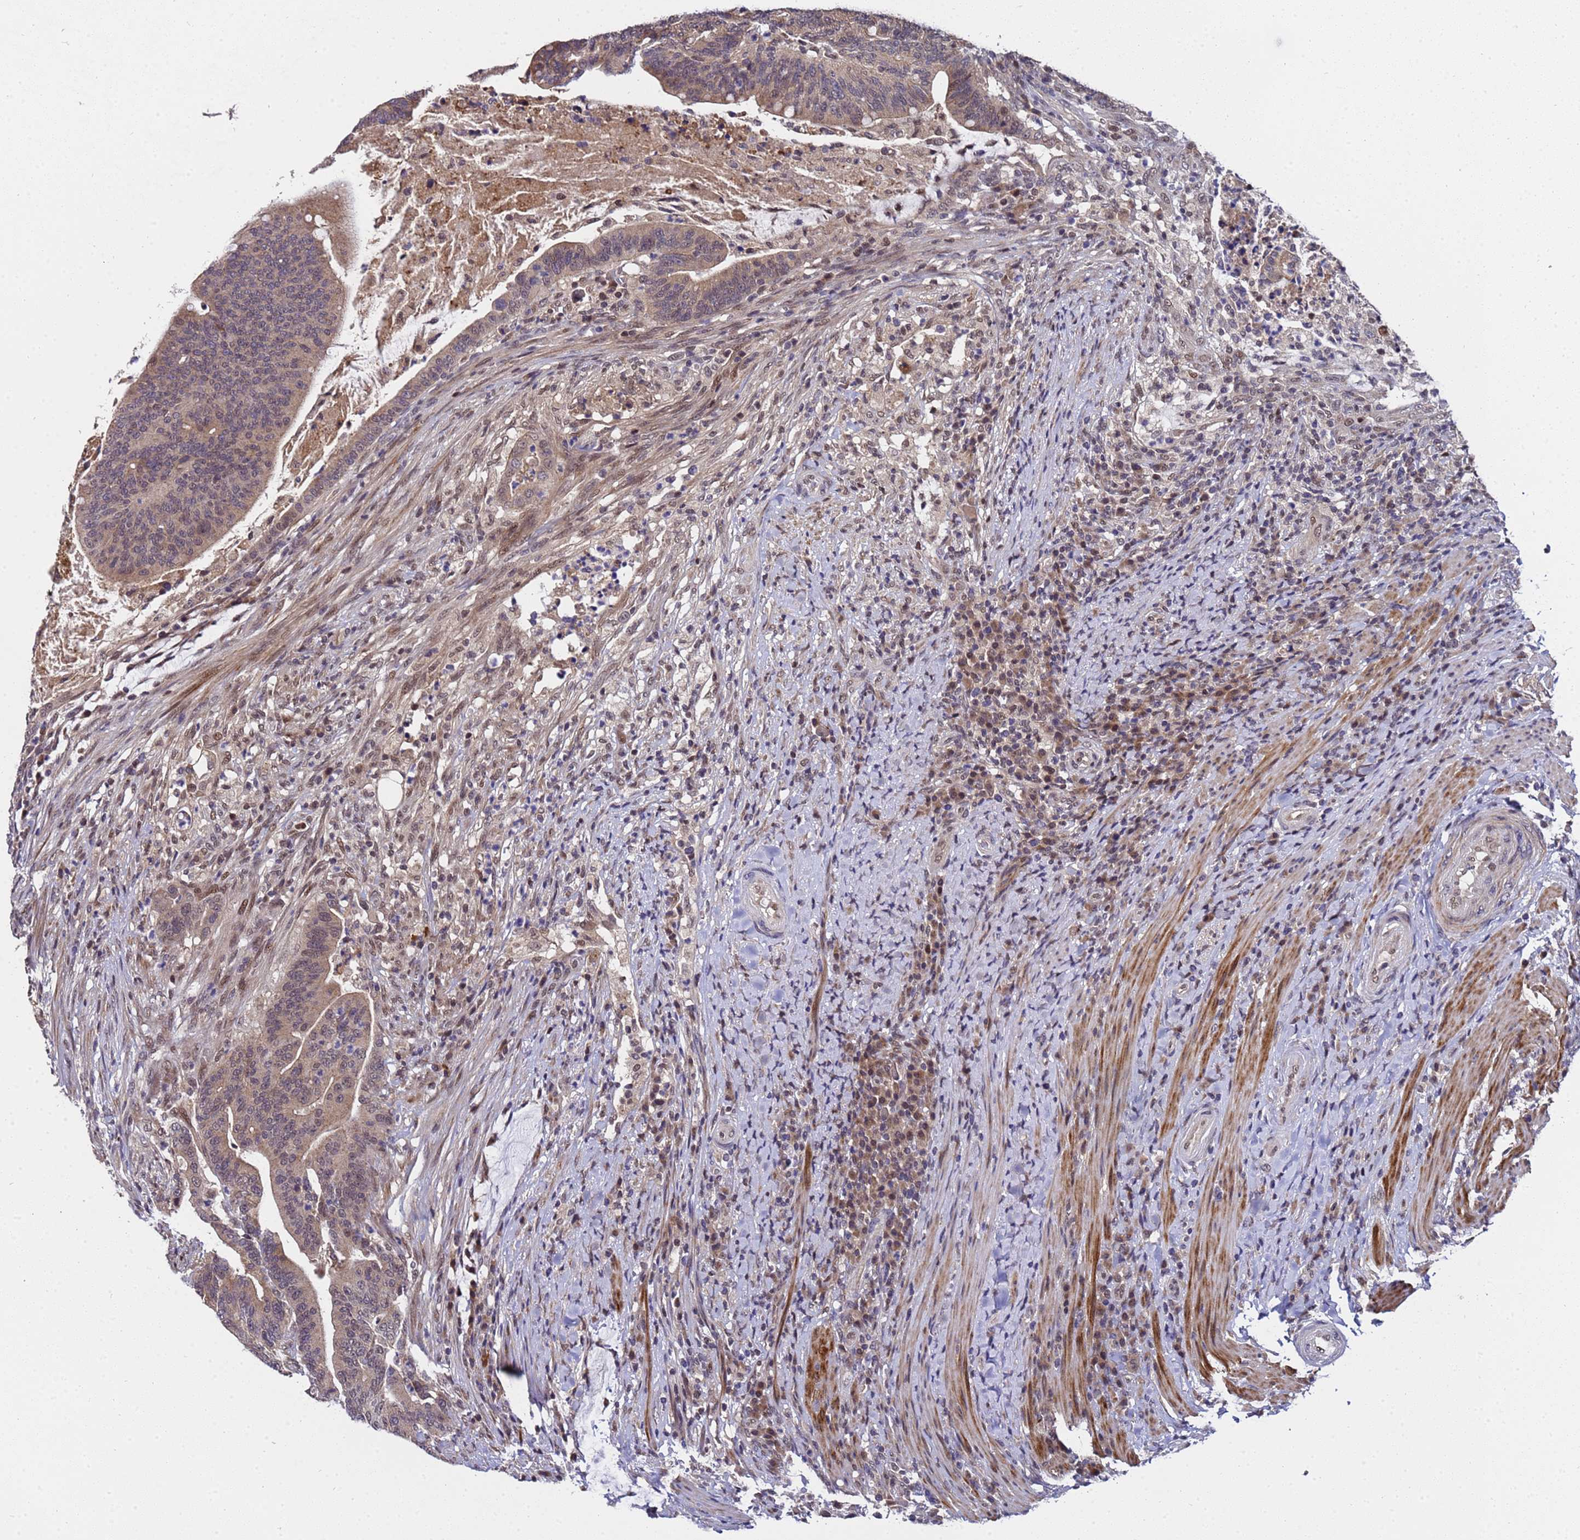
{"staining": {"intensity": "moderate", "quantity": "25%-75%", "location": "cytoplasmic/membranous,nuclear"}, "tissue": "colorectal cancer", "cell_type": "Tumor cells", "image_type": "cancer", "snomed": [{"axis": "morphology", "description": "Adenocarcinoma, NOS"}, {"axis": "topography", "description": "Colon"}], "caption": "This is an image of IHC staining of adenocarcinoma (colorectal), which shows moderate expression in the cytoplasmic/membranous and nuclear of tumor cells.", "gene": "ANAPC13", "patient": {"sex": "female", "age": 66}}